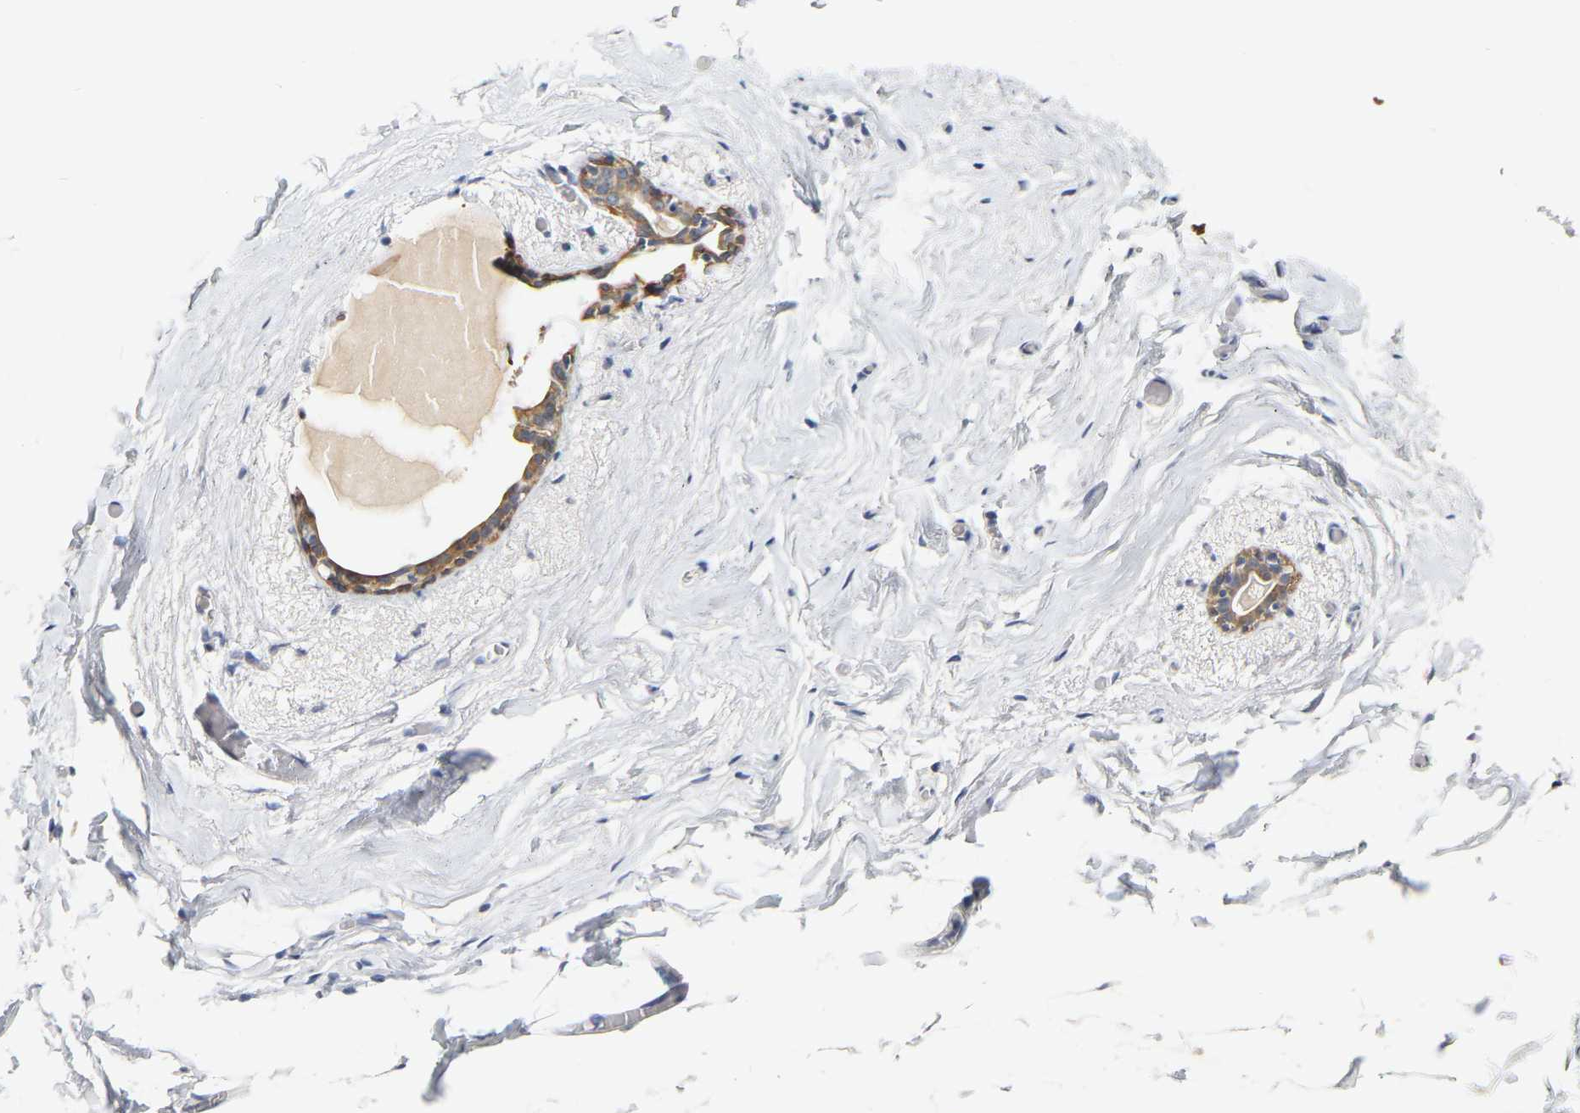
{"staining": {"intensity": "negative", "quantity": "none", "location": "none"}, "tissue": "breast", "cell_type": "Adipocytes", "image_type": "normal", "snomed": [{"axis": "morphology", "description": "Normal tissue, NOS"}, {"axis": "topography", "description": "Breast"}], "caption": "Breast was stained to show a protein in brown. There is no significant staining in adipocytes. Brightfield microscopy of immunohistochemistry (IHC) stained with DAB (3,3'-diaminobenzidine) (brown) and hematoxylin (blue), captured at high magnification.", "gene": "KRT76", "patient": {"sex": "female", "age": 62}}